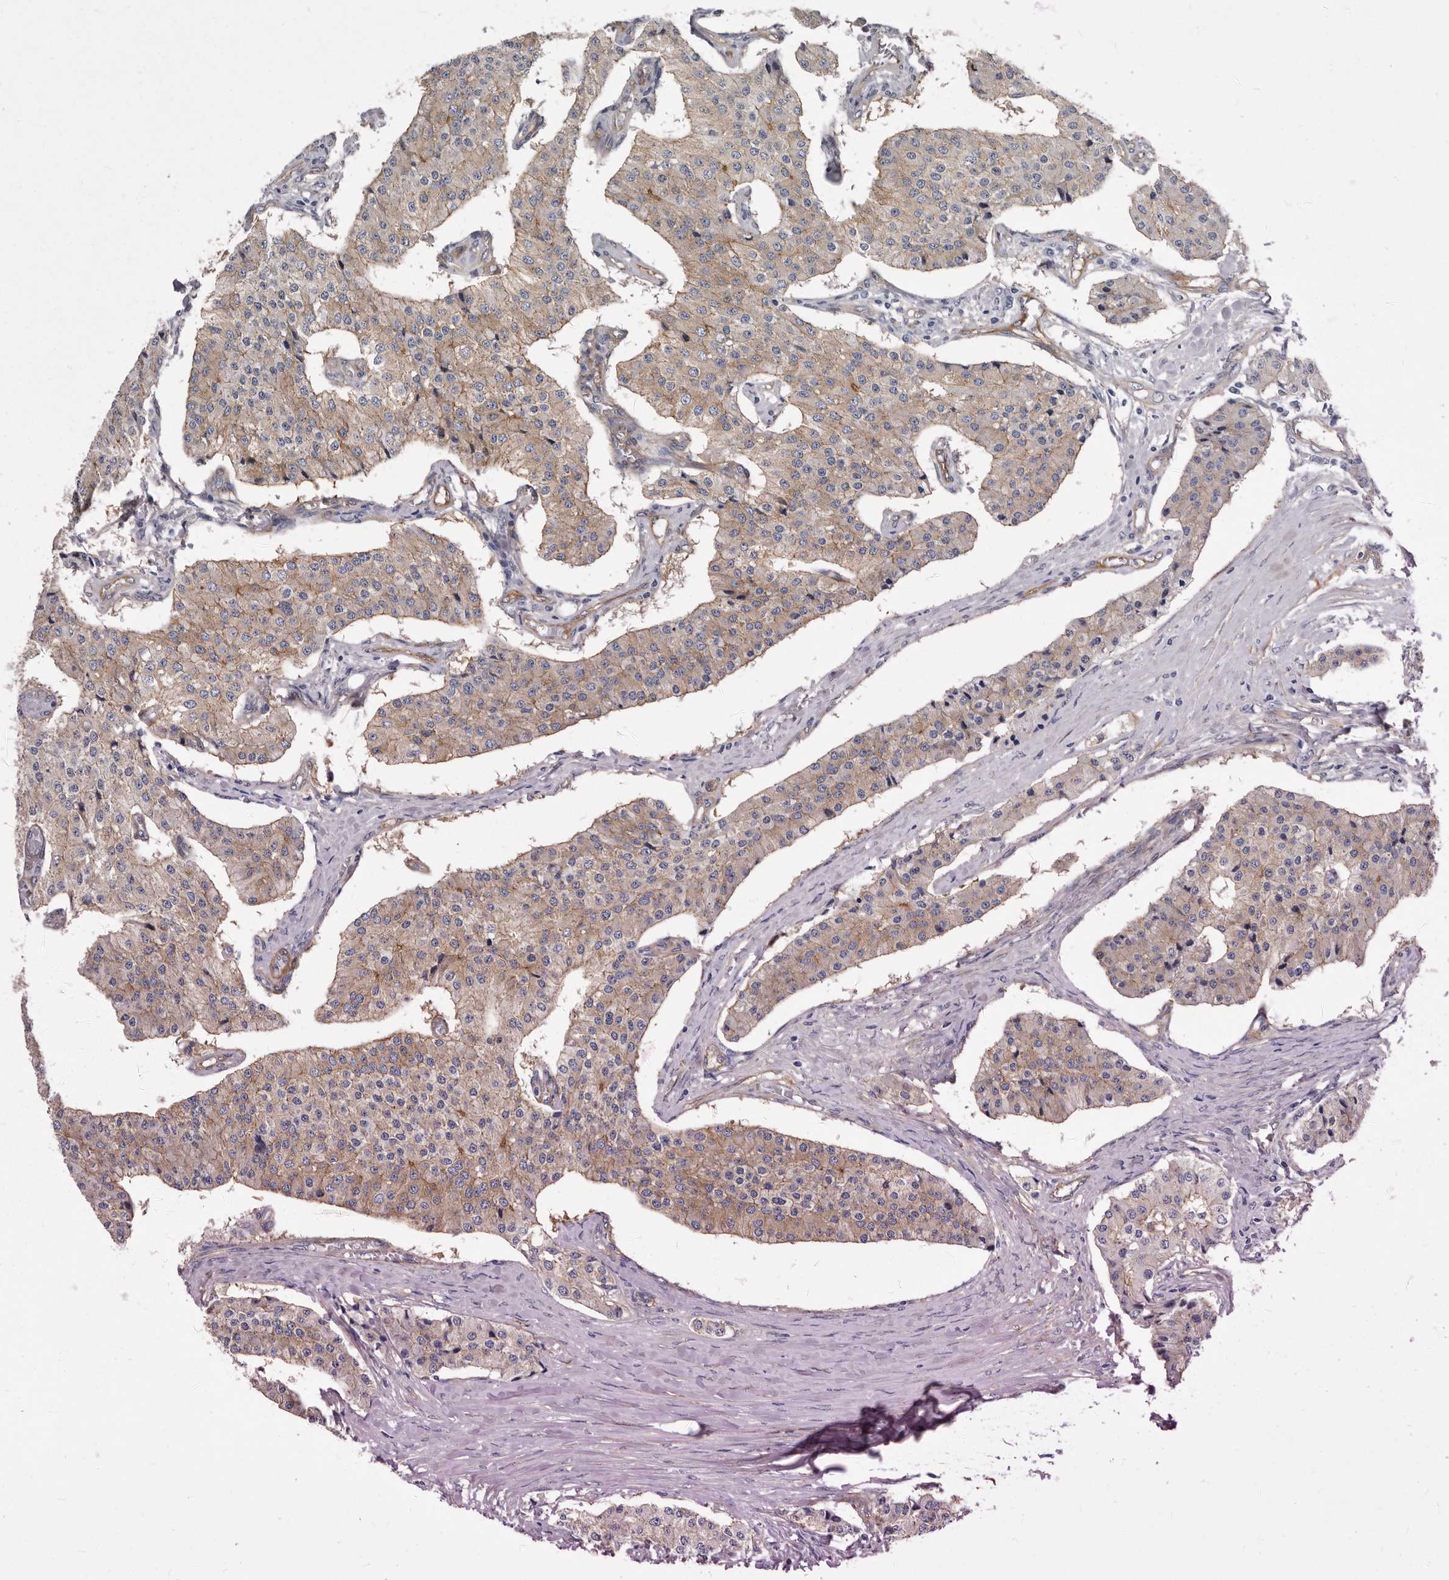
{"staining": {"intensity": "moderate", "quantity": ">75%", "location": "cytoplasmic/membranous"}, "tissue": "carcinoid", "cell_type": "Tumor cells", "image_type": "cancer", "snomed": [{"axis": "morphology", "description": "Carcinoid, malignant, NOS"}, {"axis": "topography", "description": "Colon"}], "caption": "This micrograph demonstrates immunohistochemistry staining of human carcinoid, with medium moderate cytoplasmic/membranous expression in approximately >75% of tumor cells.", "gene": "ENAH", "patient": {"sex": "female", "age": 52}}